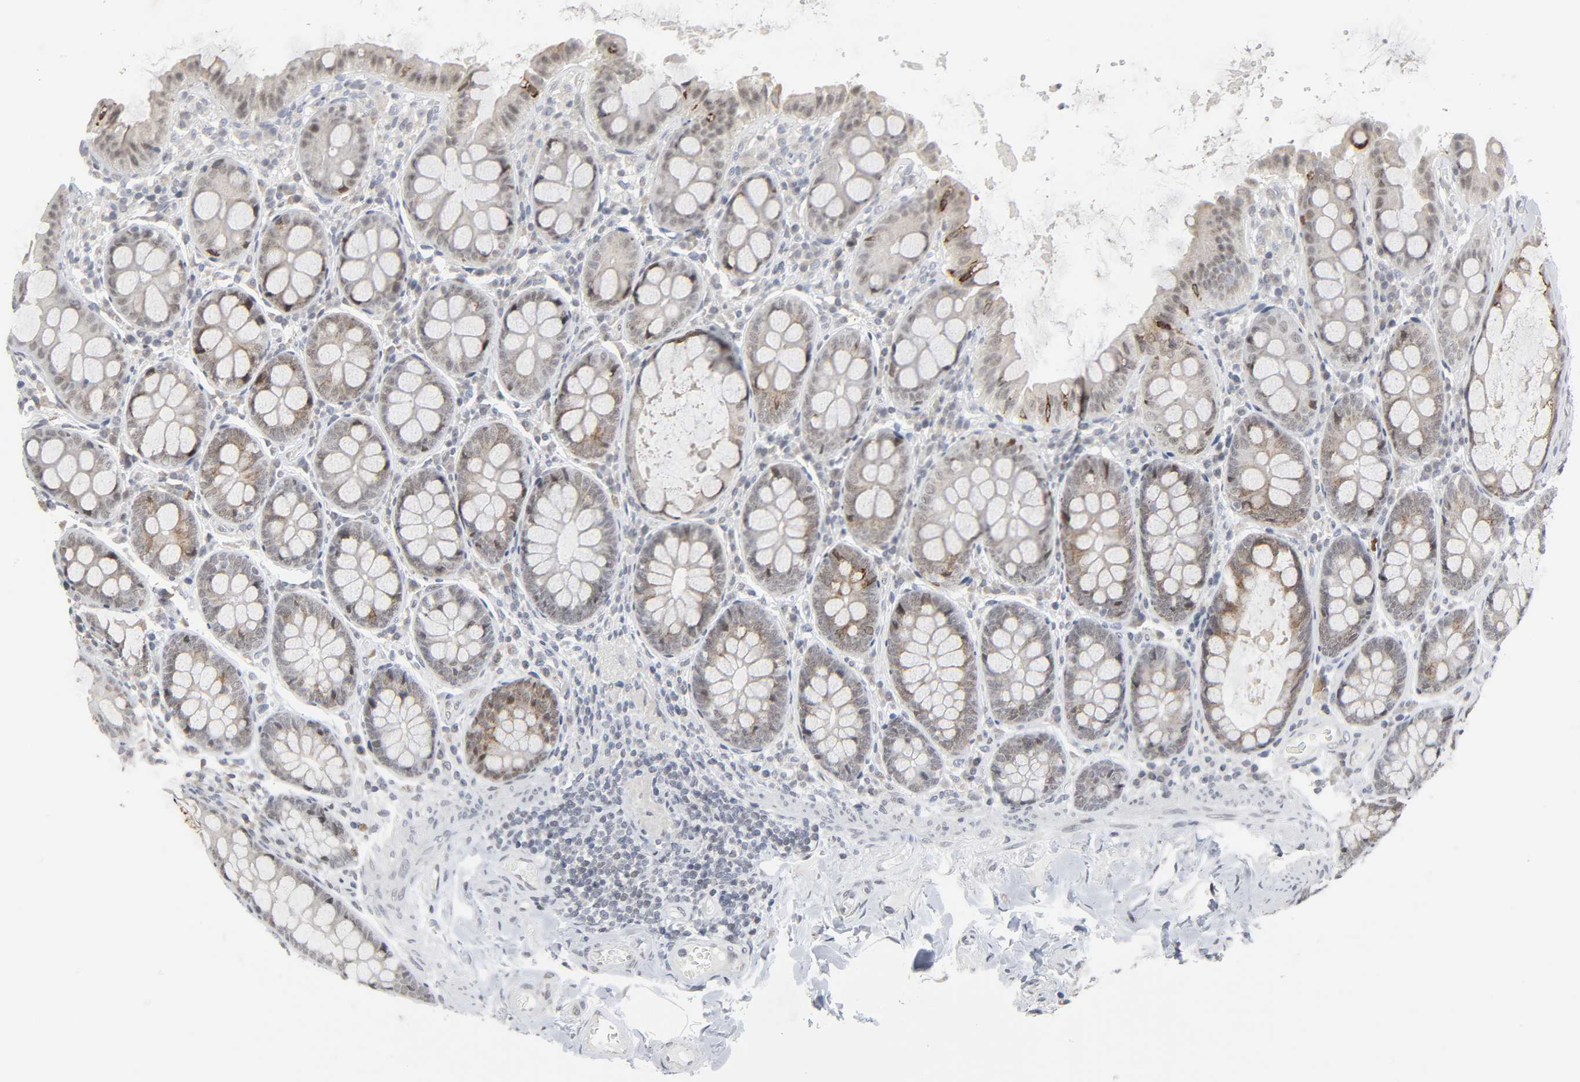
{"staining": {"intensity": "negative", "quantity": "none", "location": "none"}, "tissue": "colon", "cell_type": "Endothelial cells", "image_type": "normal", "snomed": [{"axis": "morphology", "description": "Normal tissue, NOS"}, {"axis": "topography", "description": "Colon"}], "caption": "Micrograph shows no significant protein positivity in endothelial cells of normal colon. The staining was performed using DAB to visualize the protein expression in brown, while the nuclei were stained in blue with hematoxylin (Magnification: 20x).", "gene": "MUC1", "patient": {"sex": "female", "age": 61}}